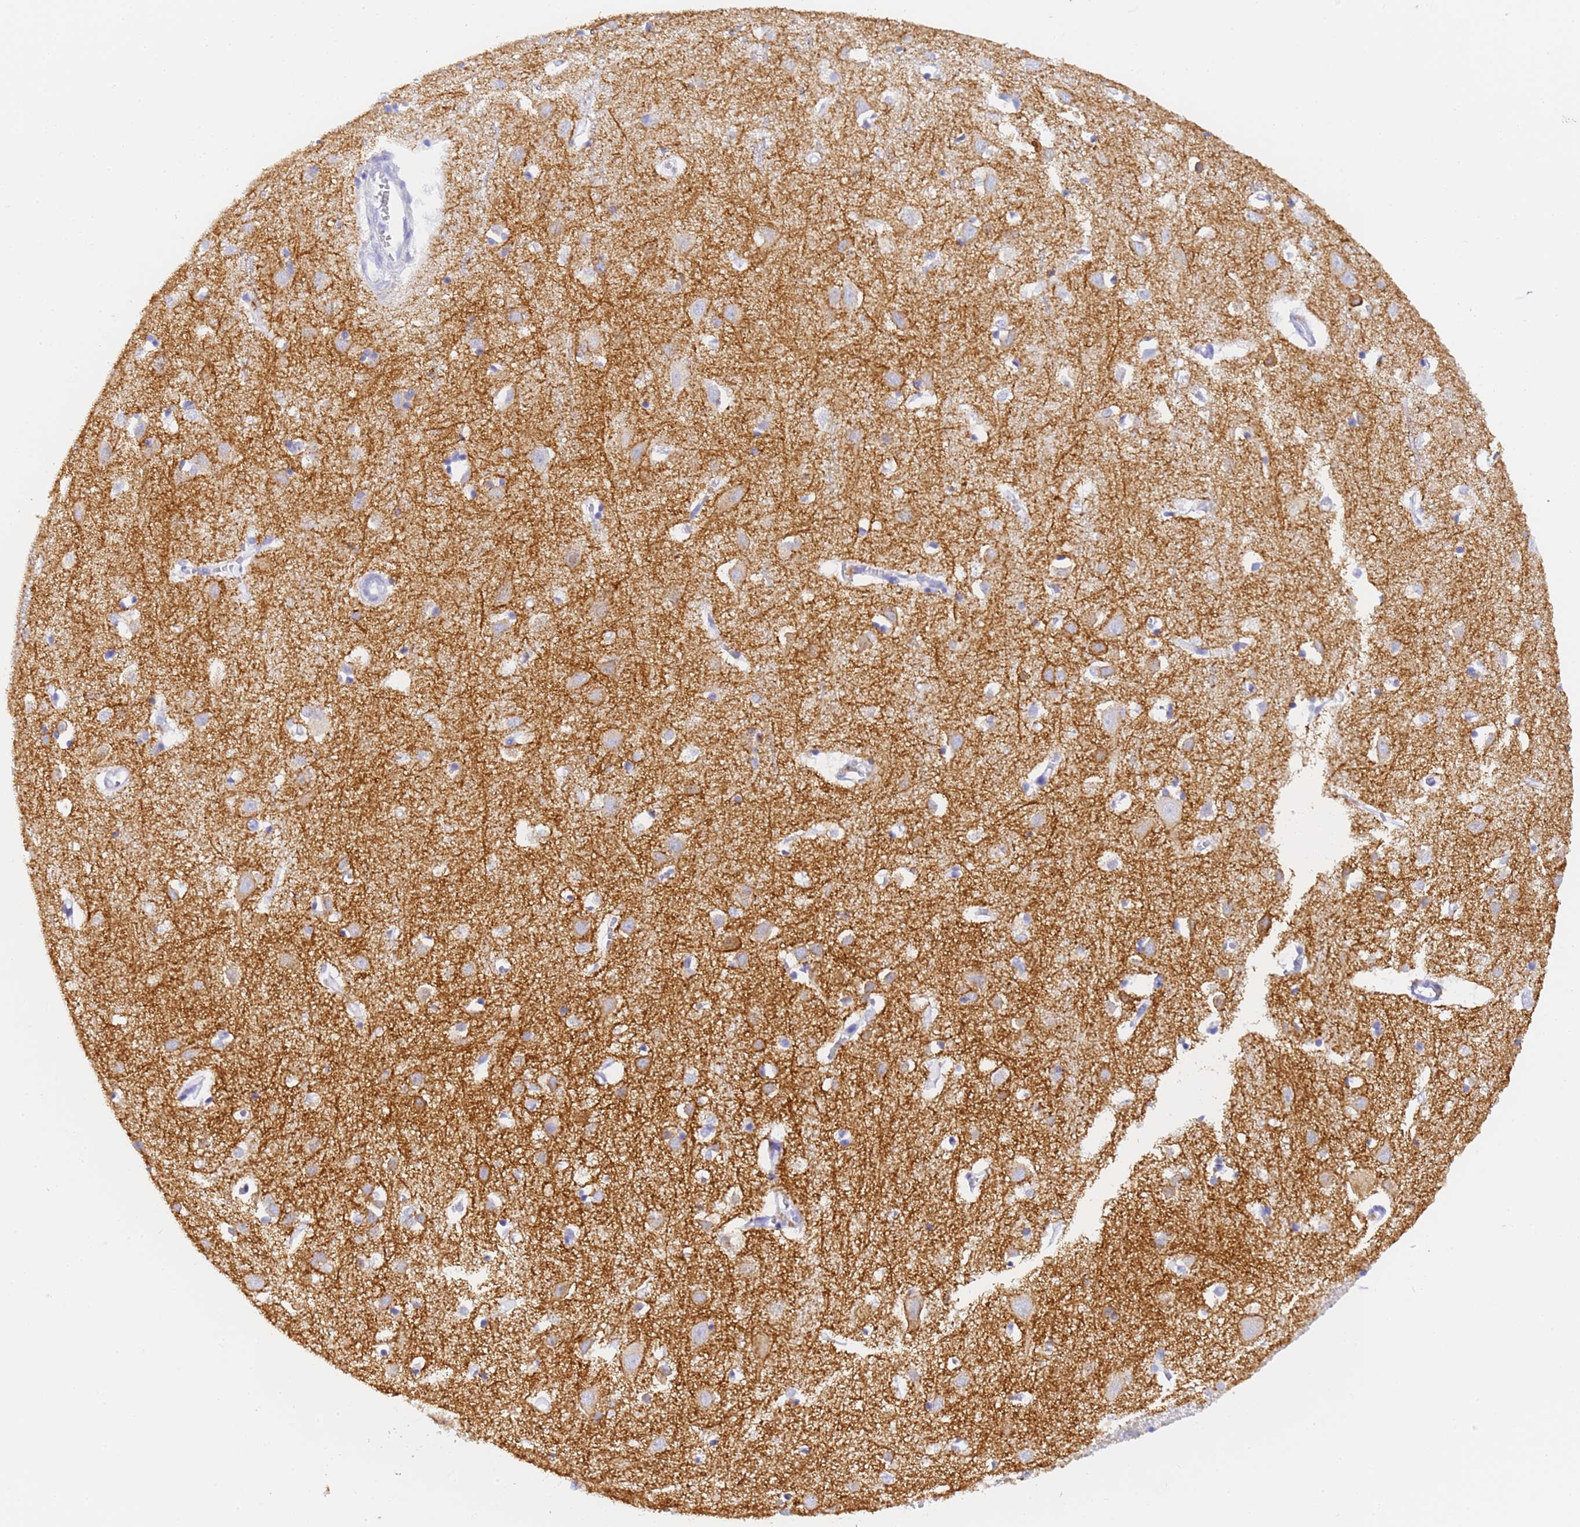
{"staining": {"intensity": "negative", "quantity": "none", "location": "none"}, "tissue": "cerebral cortex", "cell_type": "Endothelial cells", "image_type": "normal", "snomed": [{"axis": "morphology", "description": "Normal tissue, NOS"}, {"axis": "topography", "description": "Cerebral cortex"}], "caption": "DAB (3,3'-diaminobenzidine) immunohistochemical staining of unremarkable human cerebral cortex exhibits no significant staining in endothelial cells.", "gene": "GABRA1", "patient": {"sex": "female", "age": 64}}